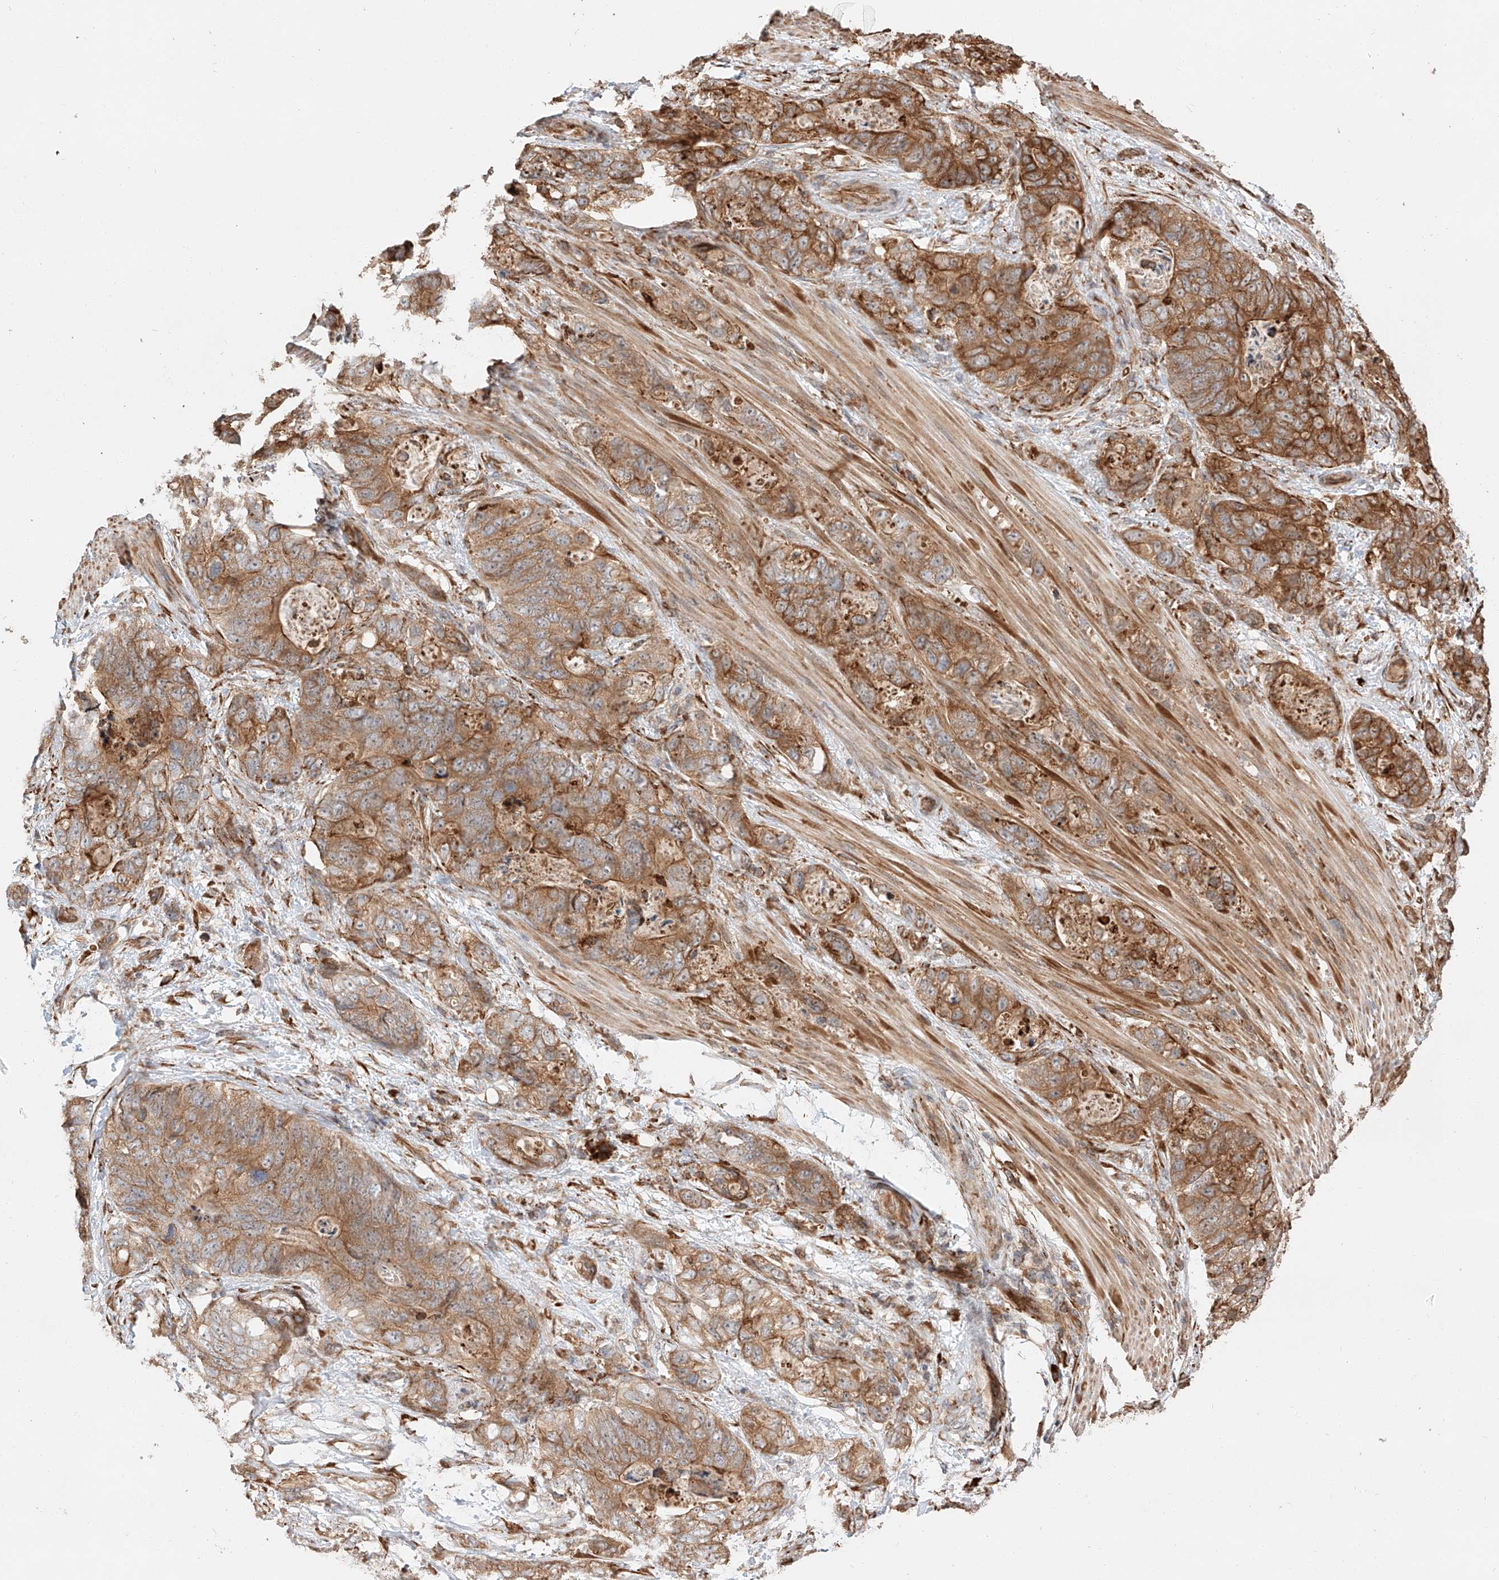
{"staining": {"intensity": "moderate", "quantity": ">75%", "location": "cytoplasmic/membranous"}, "tissue": "stomach cancer", "cell_type": "Tumor cells", "image_type": "cancer", "snomed": [{"axis": "morphology", "description": "Normal tissue, NOS"}, {"axis": "morphology", "description": "Adenocarcinoma, NOS"}, {"axis": "topography", "description": "Stomach"}], "caption": "A brown stain shows moderate cytoplasmic/membranous staining of a protein in adenocarcinoma (stomach) tumor cells.", "gene": "ZNF84", "patient": {"sex": "female", "age": 89}}